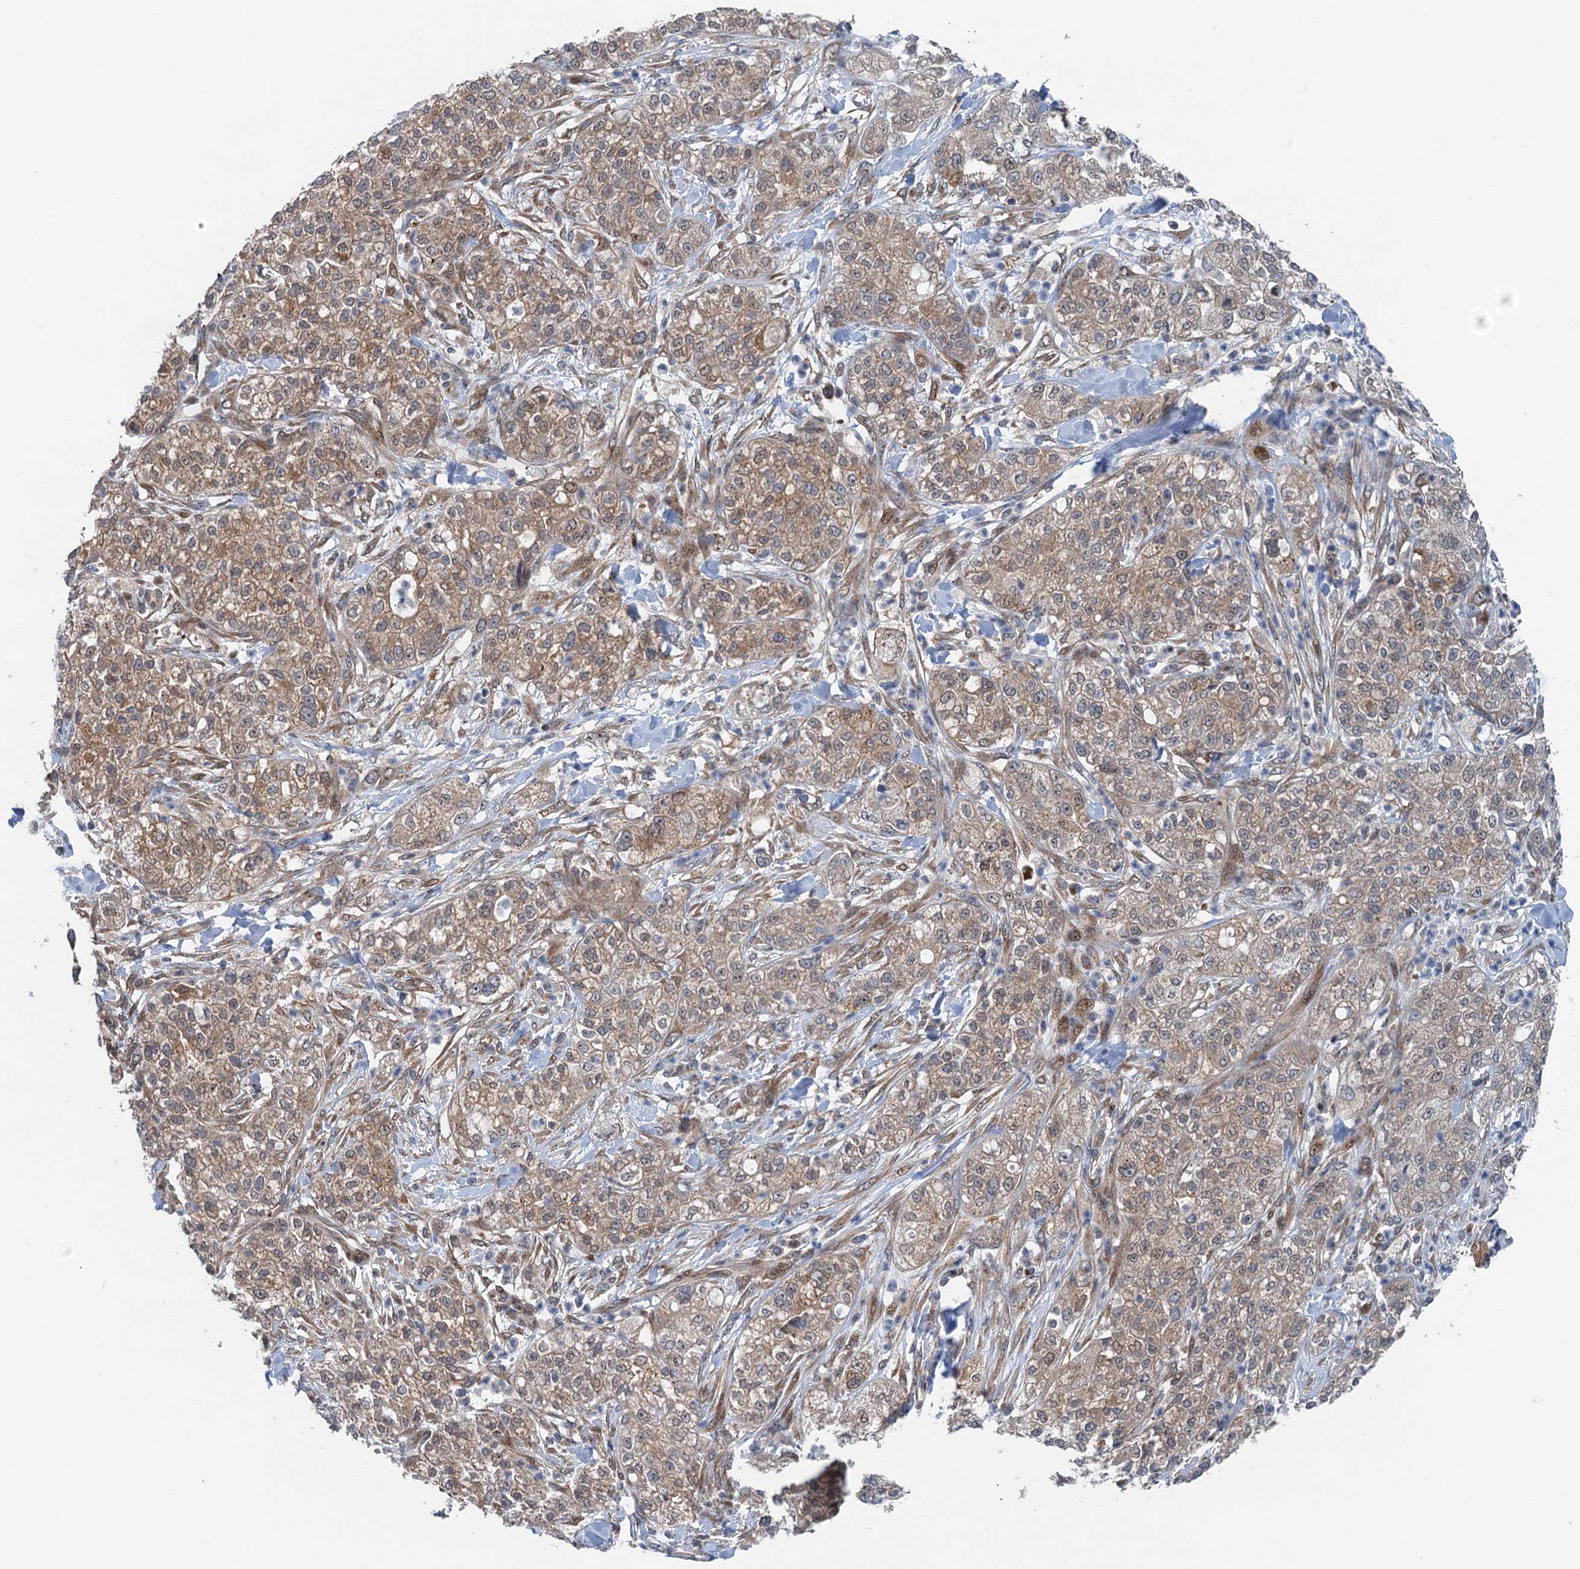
{"staining": {"intensity": "weak", "quantity": ">75%", "location": "cytoplasmic/membranous,nuclear"}, "tissue": "pancreatic cancer", "cell_type": "Tumor cells", "image_type": "cancer", "snomed": [{"axis": "morphology", "description": "Adenocarcinoma, NOS"}, {"axis": "topography", "description": "Pancreas"}], "caption": "The micrograph exhibits a brown stain indicating the presence of a protein in the cytoplasmic/membranous and nuclear of tumor cells in pancreatic adenocarcinoma.", "gene": "DYNC2I2", "patient": {"sex": "female", "age": 78}}